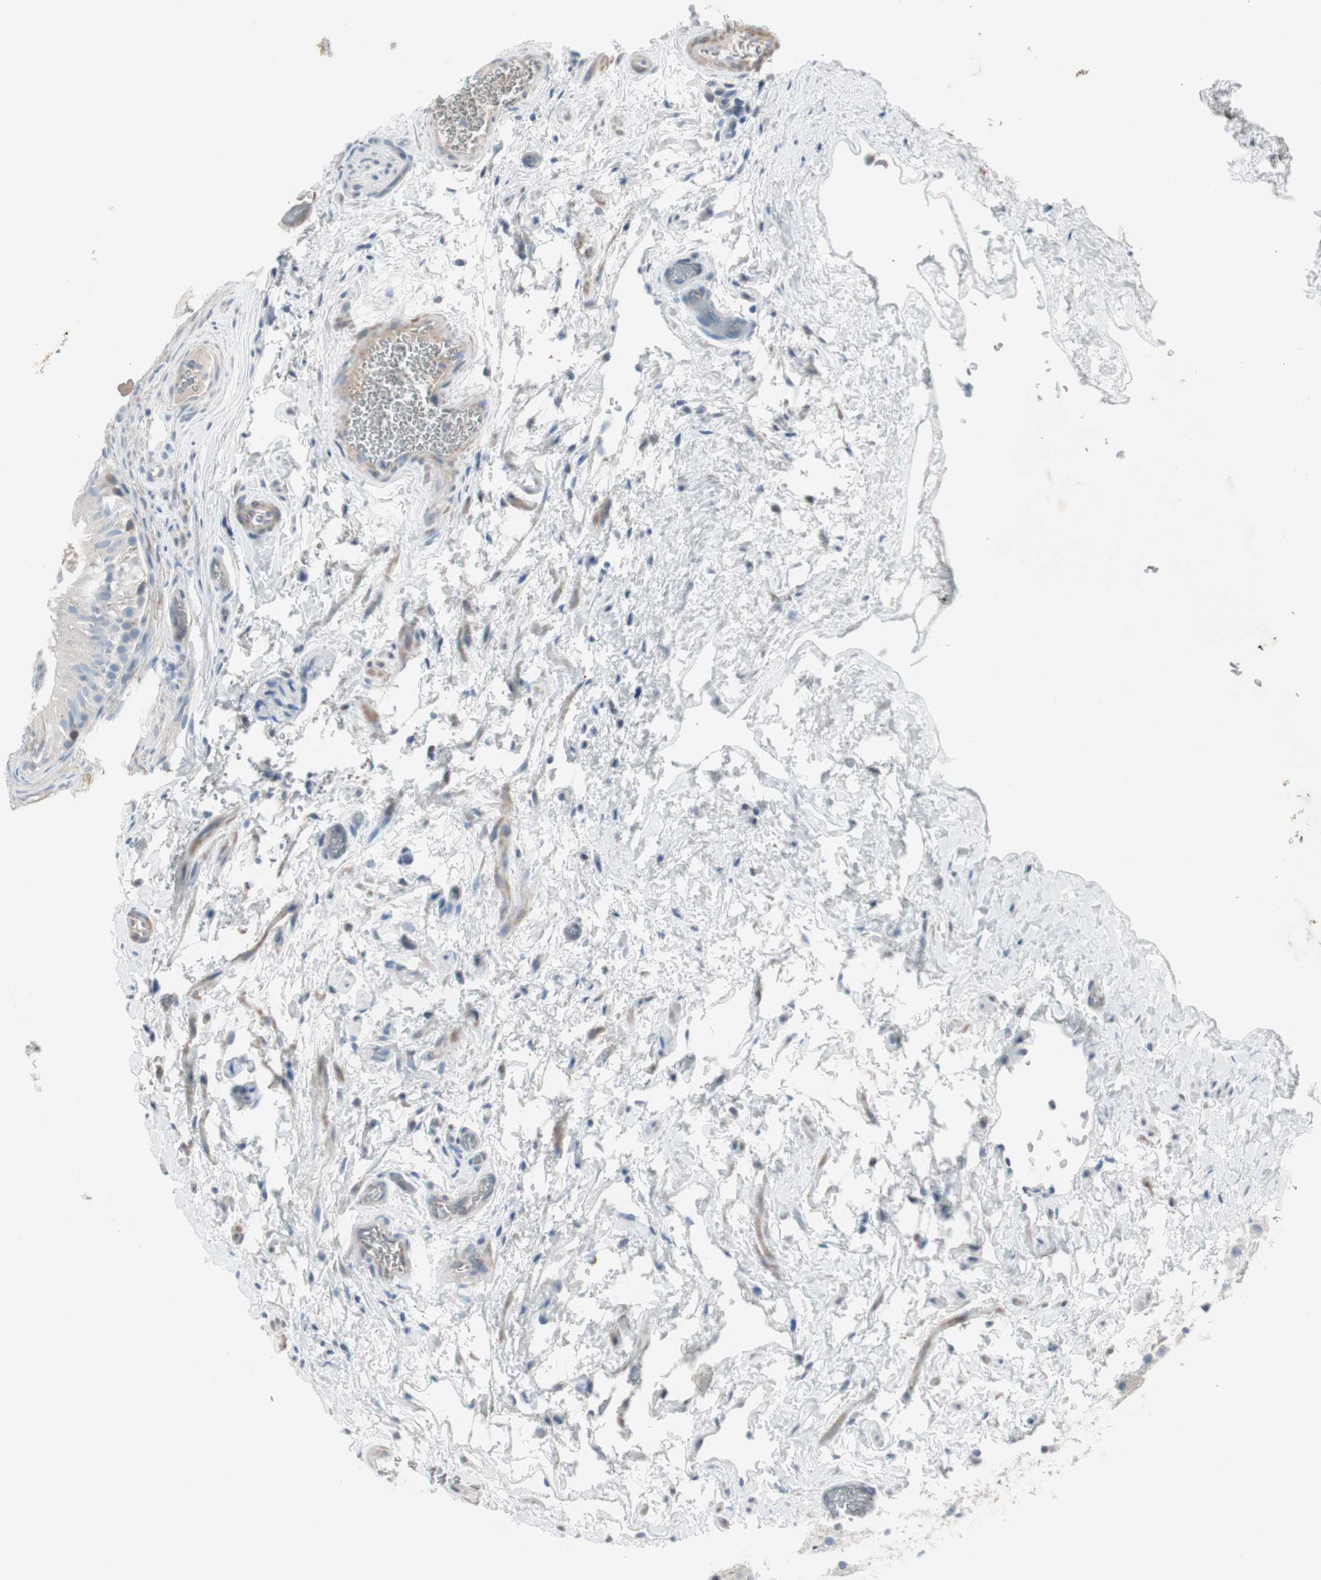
{"staining": {"intensity": "weak", "quantity": "<25%", "location": "cytoplasmic/membranous"}, "tissue": "epididymis", "cell_type": "Glandular cells", "image_type": "normal", "snomed": [{"axis": "morphology", "description": "Normal tissue, NOS"}, {"axis": "topography", "description": "Epididymis"}], "caption": "The IHC image has no significant staining in glandular cells of epididymis.", "gene": "PIGR", "patient": {"sex": "male", "age": 36}}